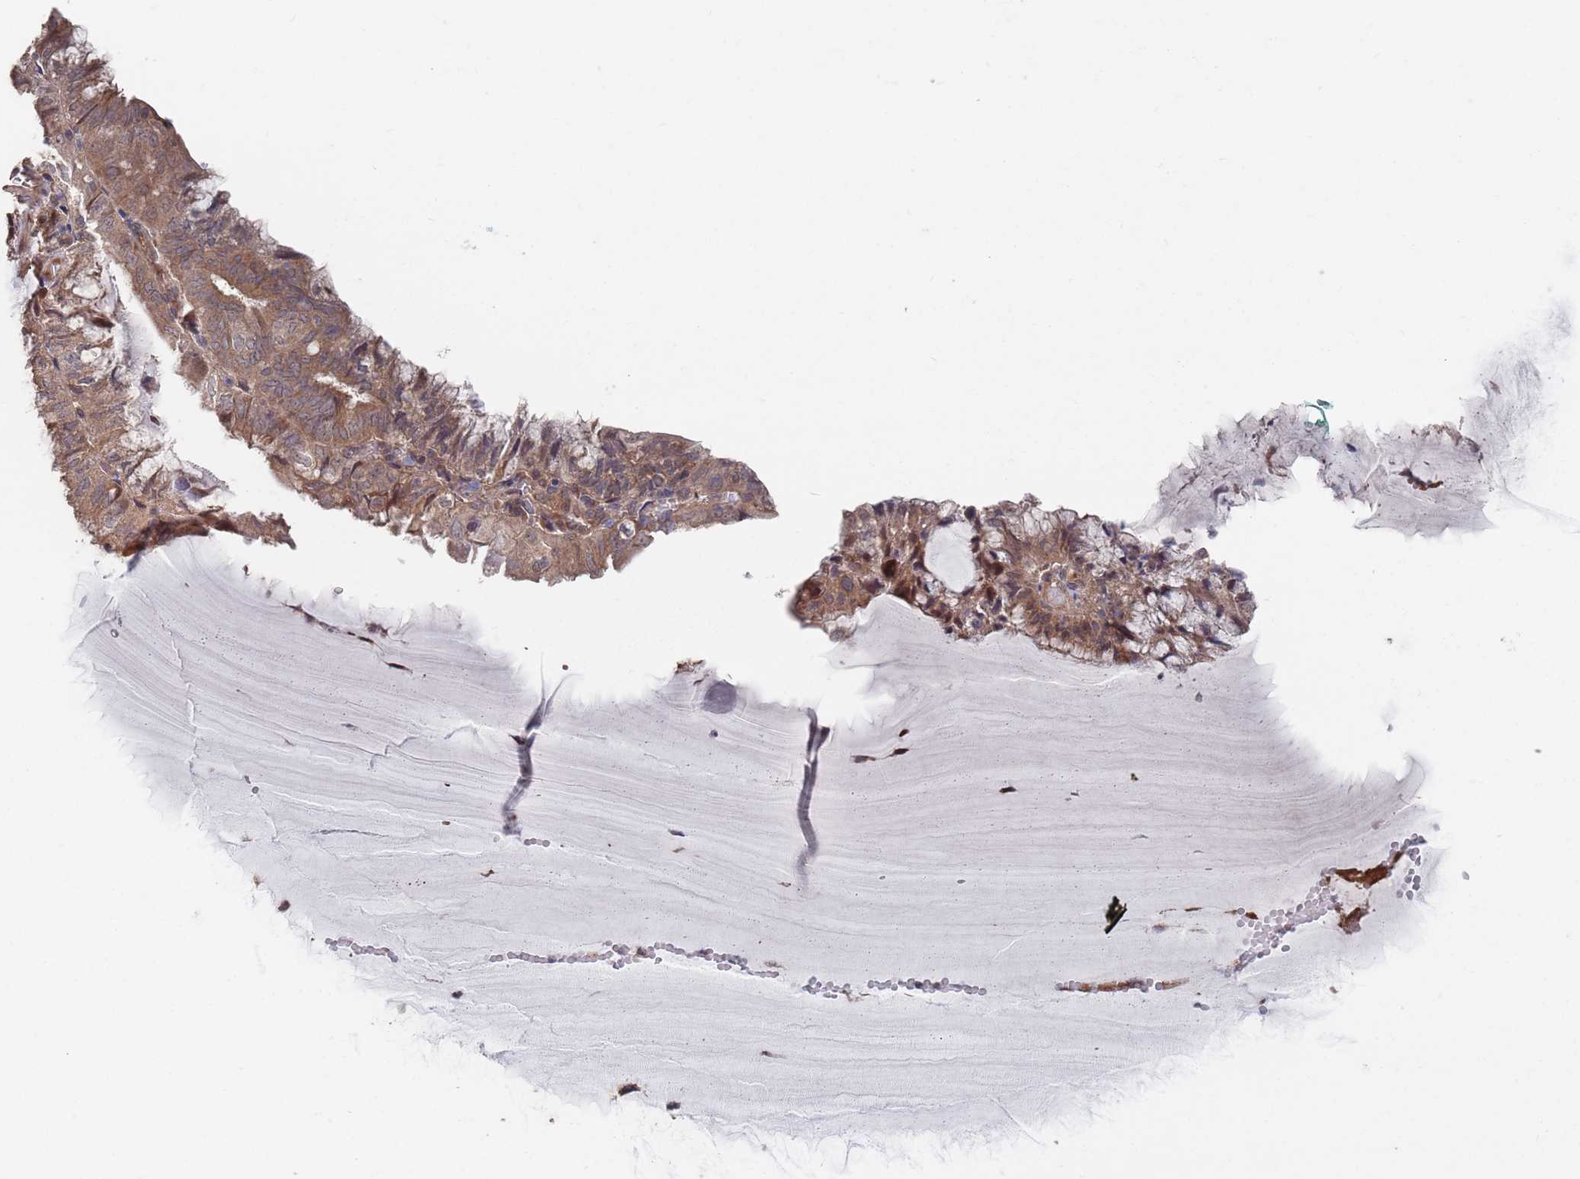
{"staining": {"intensity": "weak", "quantity": ">75%", "location": "cytoplasmic/membranous"}, "tissue": "endometrial cancer", "cell_type": "Tumor cells", "image_type": "cancer", "snomed": [{"axis": "morphology", "description": "Adenocarcinoma, NOS"}, {"axis": "topography", "description": "Endometrium"}], "caption": "A brown stain shows weak cytoplasmic/membranous positivity of a protein in endometrial adenocarcinoma tumor cells.", "gene": "UNC45A", "patient": {"sex": "female", "age": 81}}